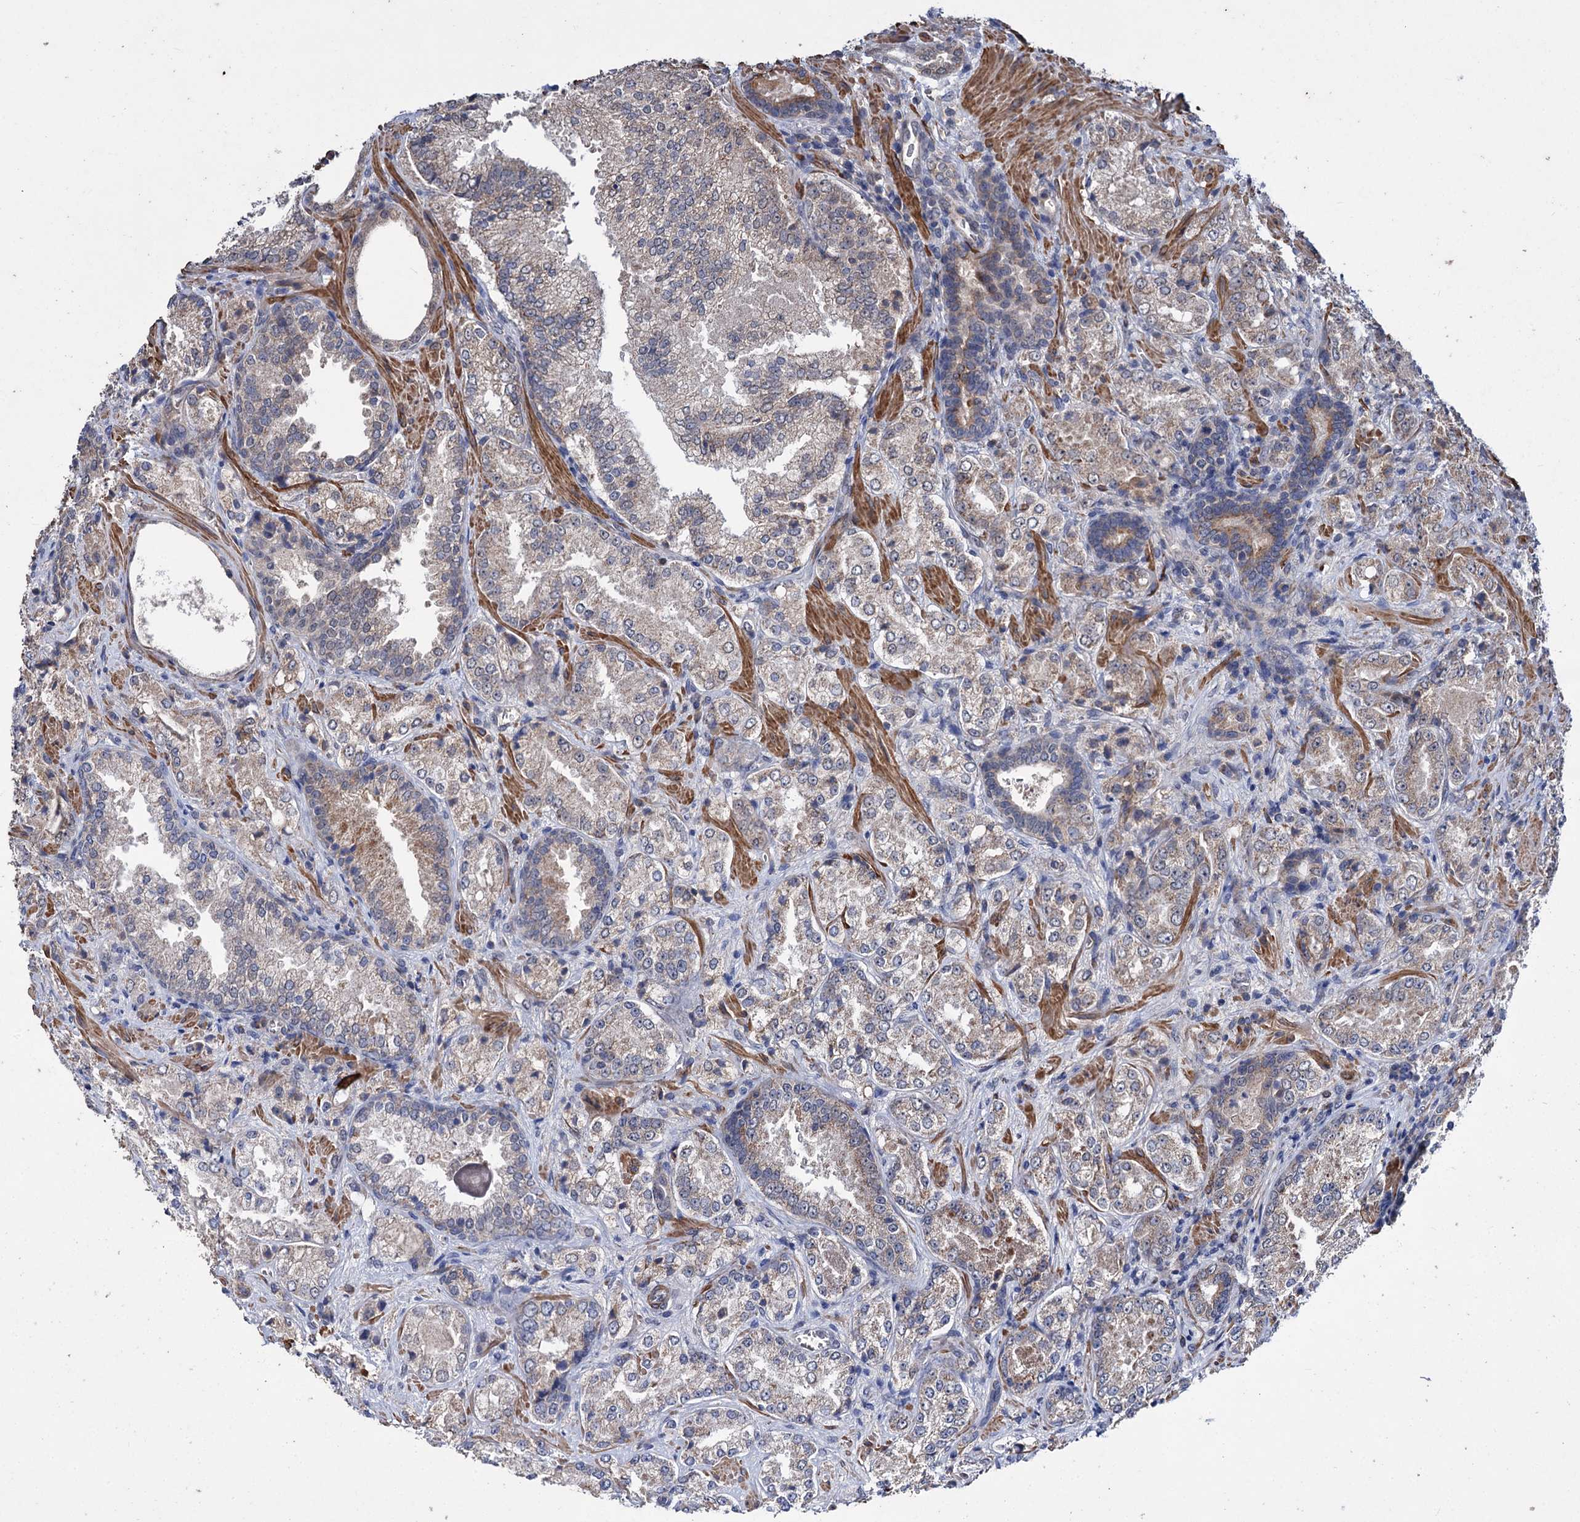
{"staining": {"intensity": "weak", "quantity": ">75%", "location": "cytoplasmic/membranous"}, "tissue": "prostate cancer", "cell_type": "Tumor cells", "image_type": "cancer", "snomed": [{"axis": "morphology", "description": "Adenocarcinoma, Low grade"}, {"axis": "topography", "description": "Prostate"}], "caption": "Tumor cells demonstrate low levels of weak cytoplasmic/membranous expression in approximately >75% of cells in human prostate cancer.", "gene": "CLPB", "patient": {"sex": "male", "age": 74}}